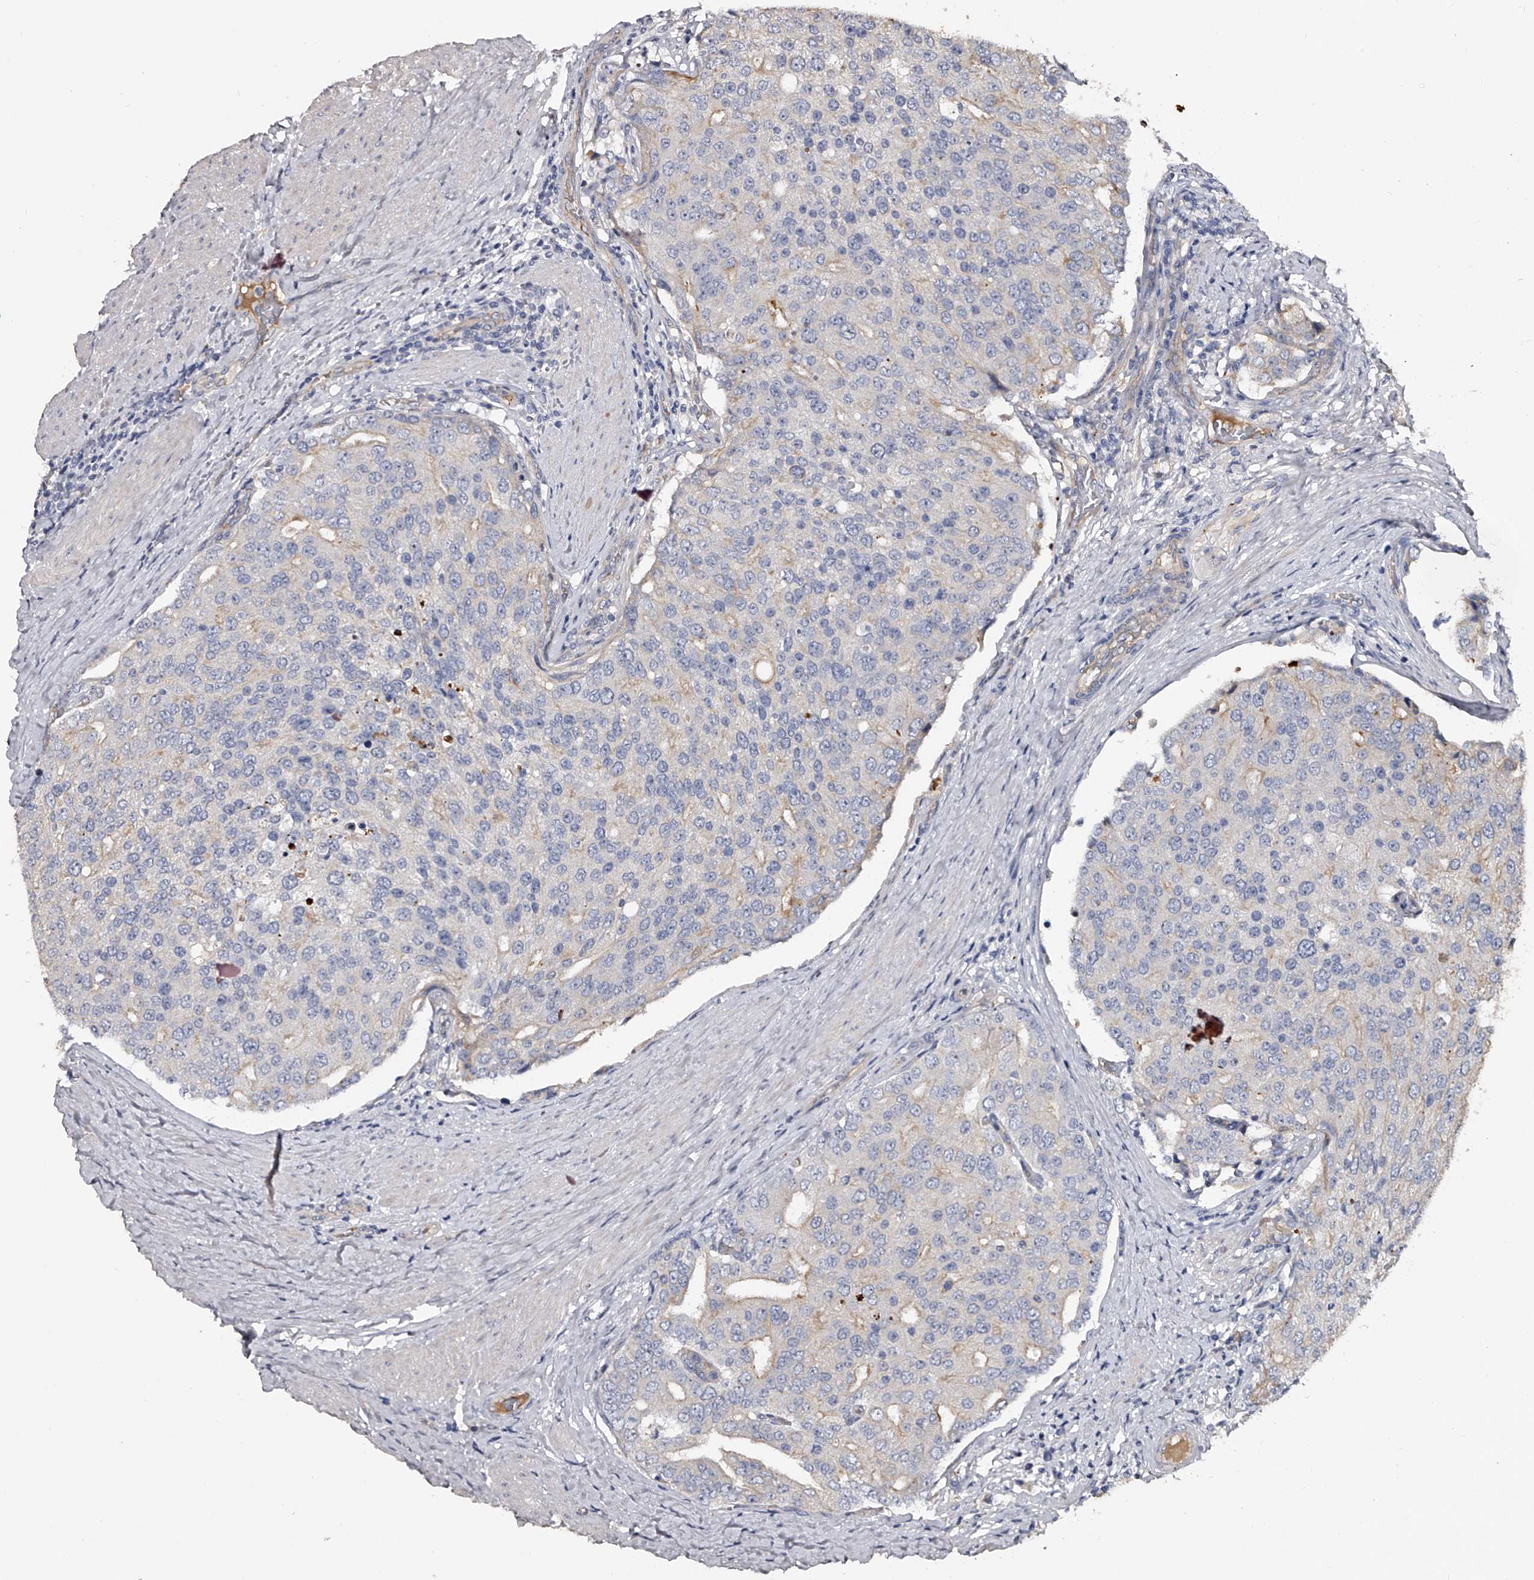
{"staining": {"intensity": "negative", "quantity": "none", "location": "none"}, "tissue": "prostate cancer", "cell_type": "Tumor cells", "image_type": "cancer", "snomed": [{"axis": "morphology", "description": "Adenocarcinoma, High grade"}, {"axis": "topography", "description": "Prostate"}], "caption": "Immunohistochemical staining of adenocarcinoma (high-grade) (prostate) demonstrates no significant positivity in tumor cells. The staining was performed using DAB (3,3'-diaminobenzidine) to visualize the protein expression in brown, while the nuclei were stained in blue with hematoxylin (Magnification: 20x).", "gene": "MDN1", "patient": {"sex": "male", "age": 50}}